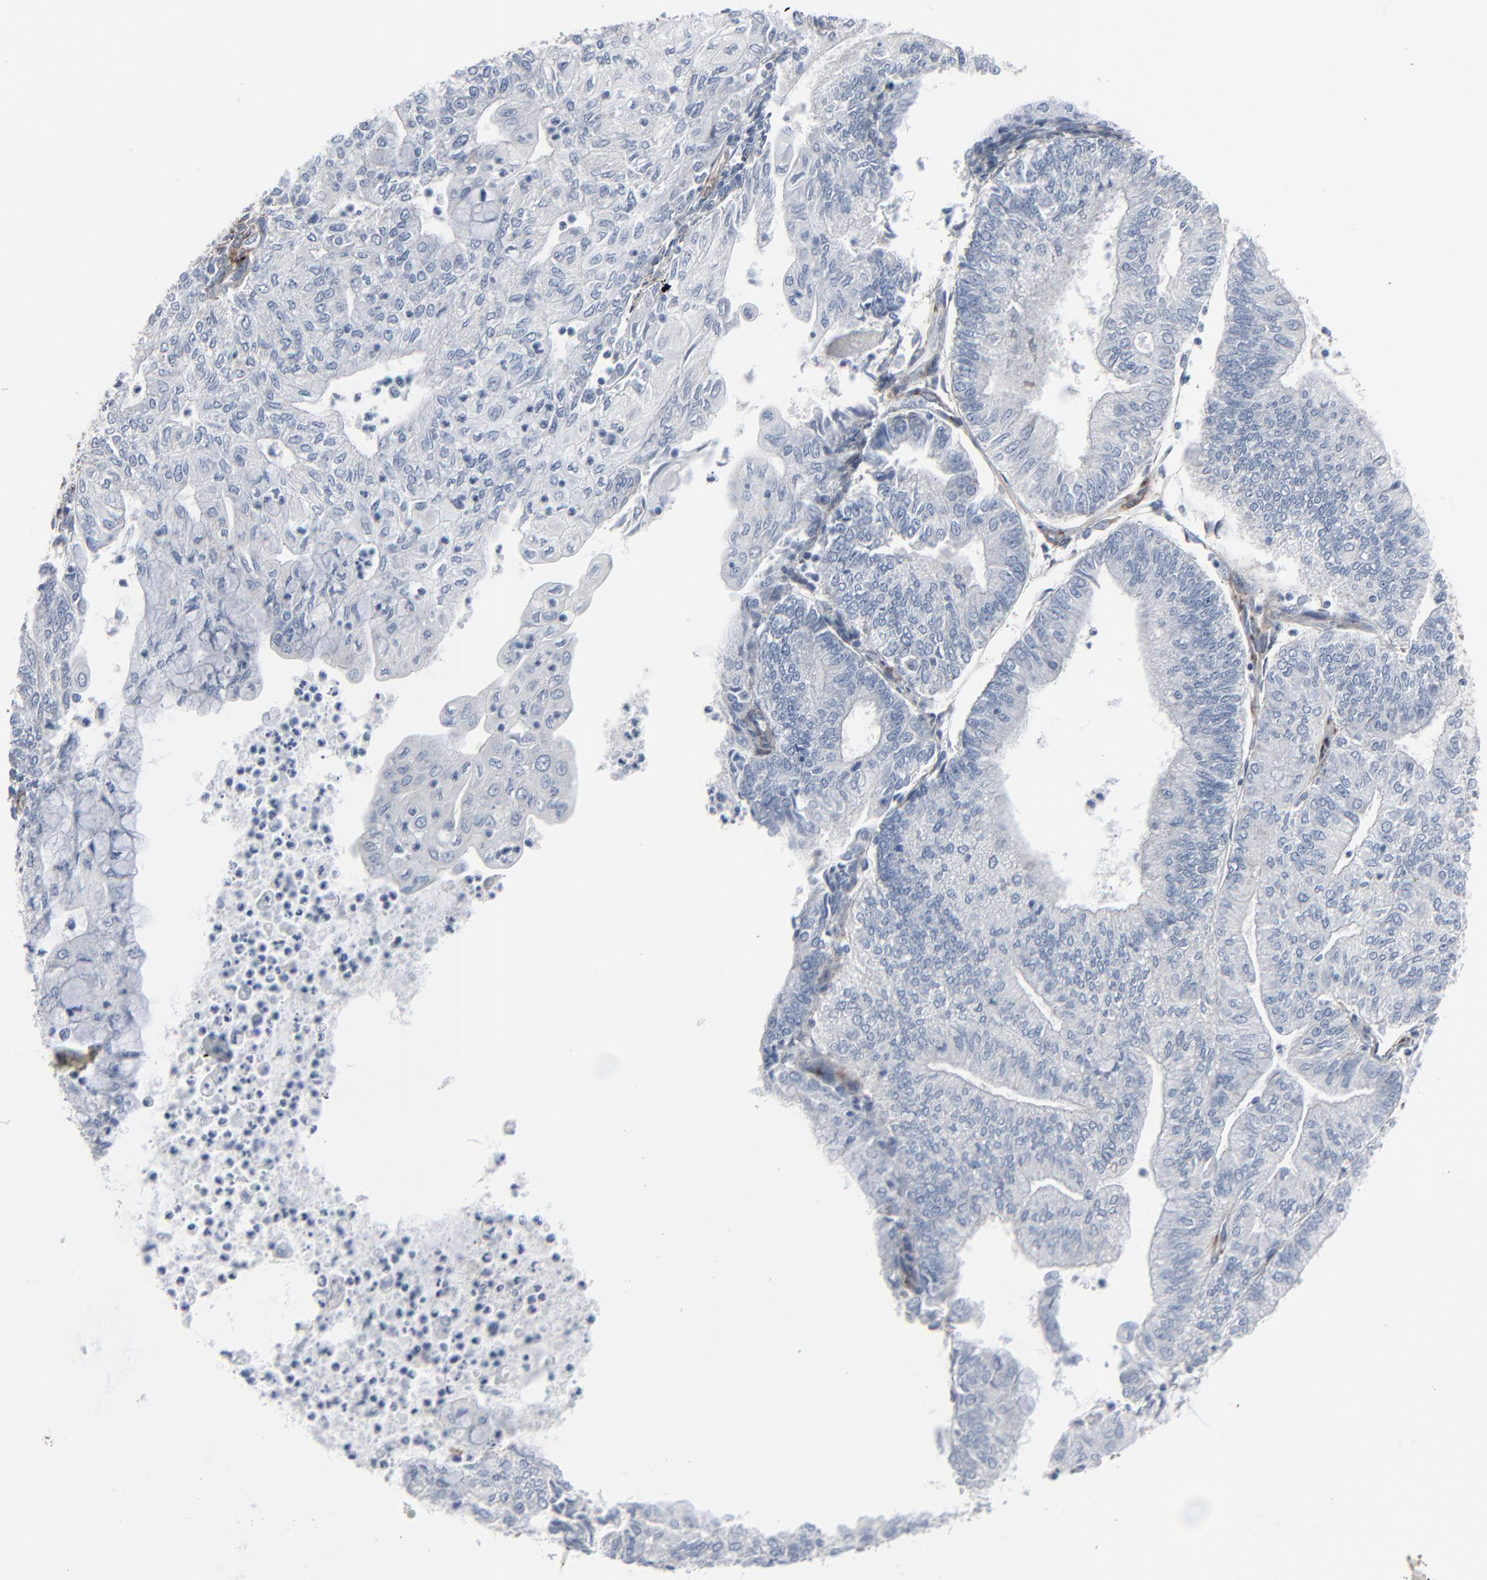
{"staining": {"intensity": "negative", "quantity": "none", "location": "none"}, "tissue": "endometrial cancer", "cell_type": "Tumor cells", "image_type": "cancer", "snomed": [{"axis": "morphology", "description": "Adenocarcinoma, NOS"}, {"axis": "topography", "description": "Endometrium"}], "caption": "An immunohistochemistry (IHC) histopathology image of endometrial cancer (adenocarcinoma) is shown. There is no staining in tumor cells of endometrial cancer (adenocarcinoma). Nuclei are stained in blue.", "gene": "BGN", "patient": {"sex": "female", "age": 59}}